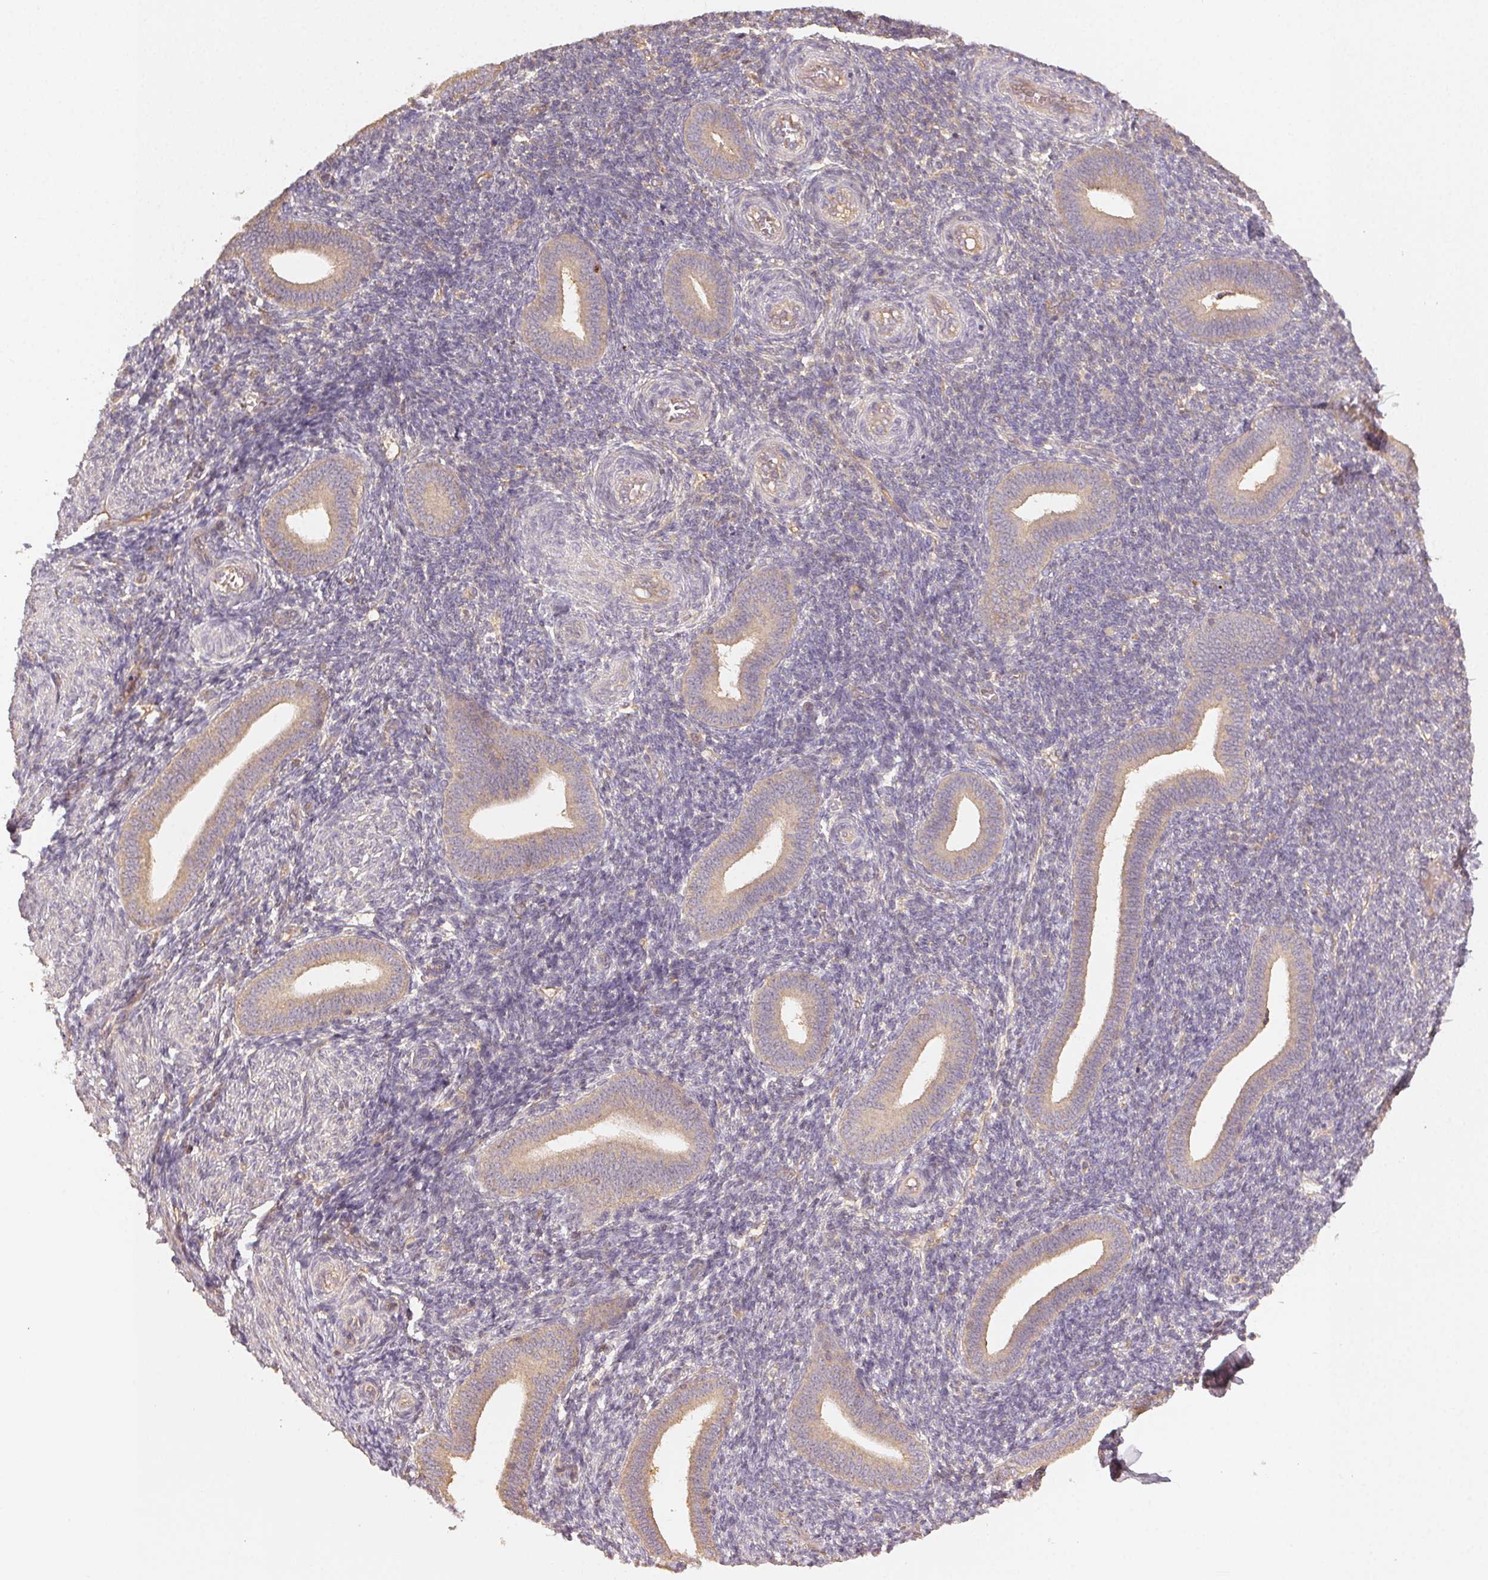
{"staining": {"intensity": "weak", "quantity": "25%-75%", "location": "cytoplasmic/membranous"}, "tissue": "endometrium", "cell_type": "Cells in endometrial stroma", "image_type": "normal", "snomed": [{"axis": "morphology", "description": "Normal tissue, NOS"}, {"axis": "topography", "description": "Endometrium"}], "caption": "This micrograph exhibits unremarkable endometrium stained with immunohistochemistry (IHC) to label a protein in brown. The cytoplasmic/membranous of cells in endometrial stroma show weak positivity for the protein. Nuclei are counter-stained blue.", "gene": "RALA", "patient": {"sex": "female", "age": 25}}